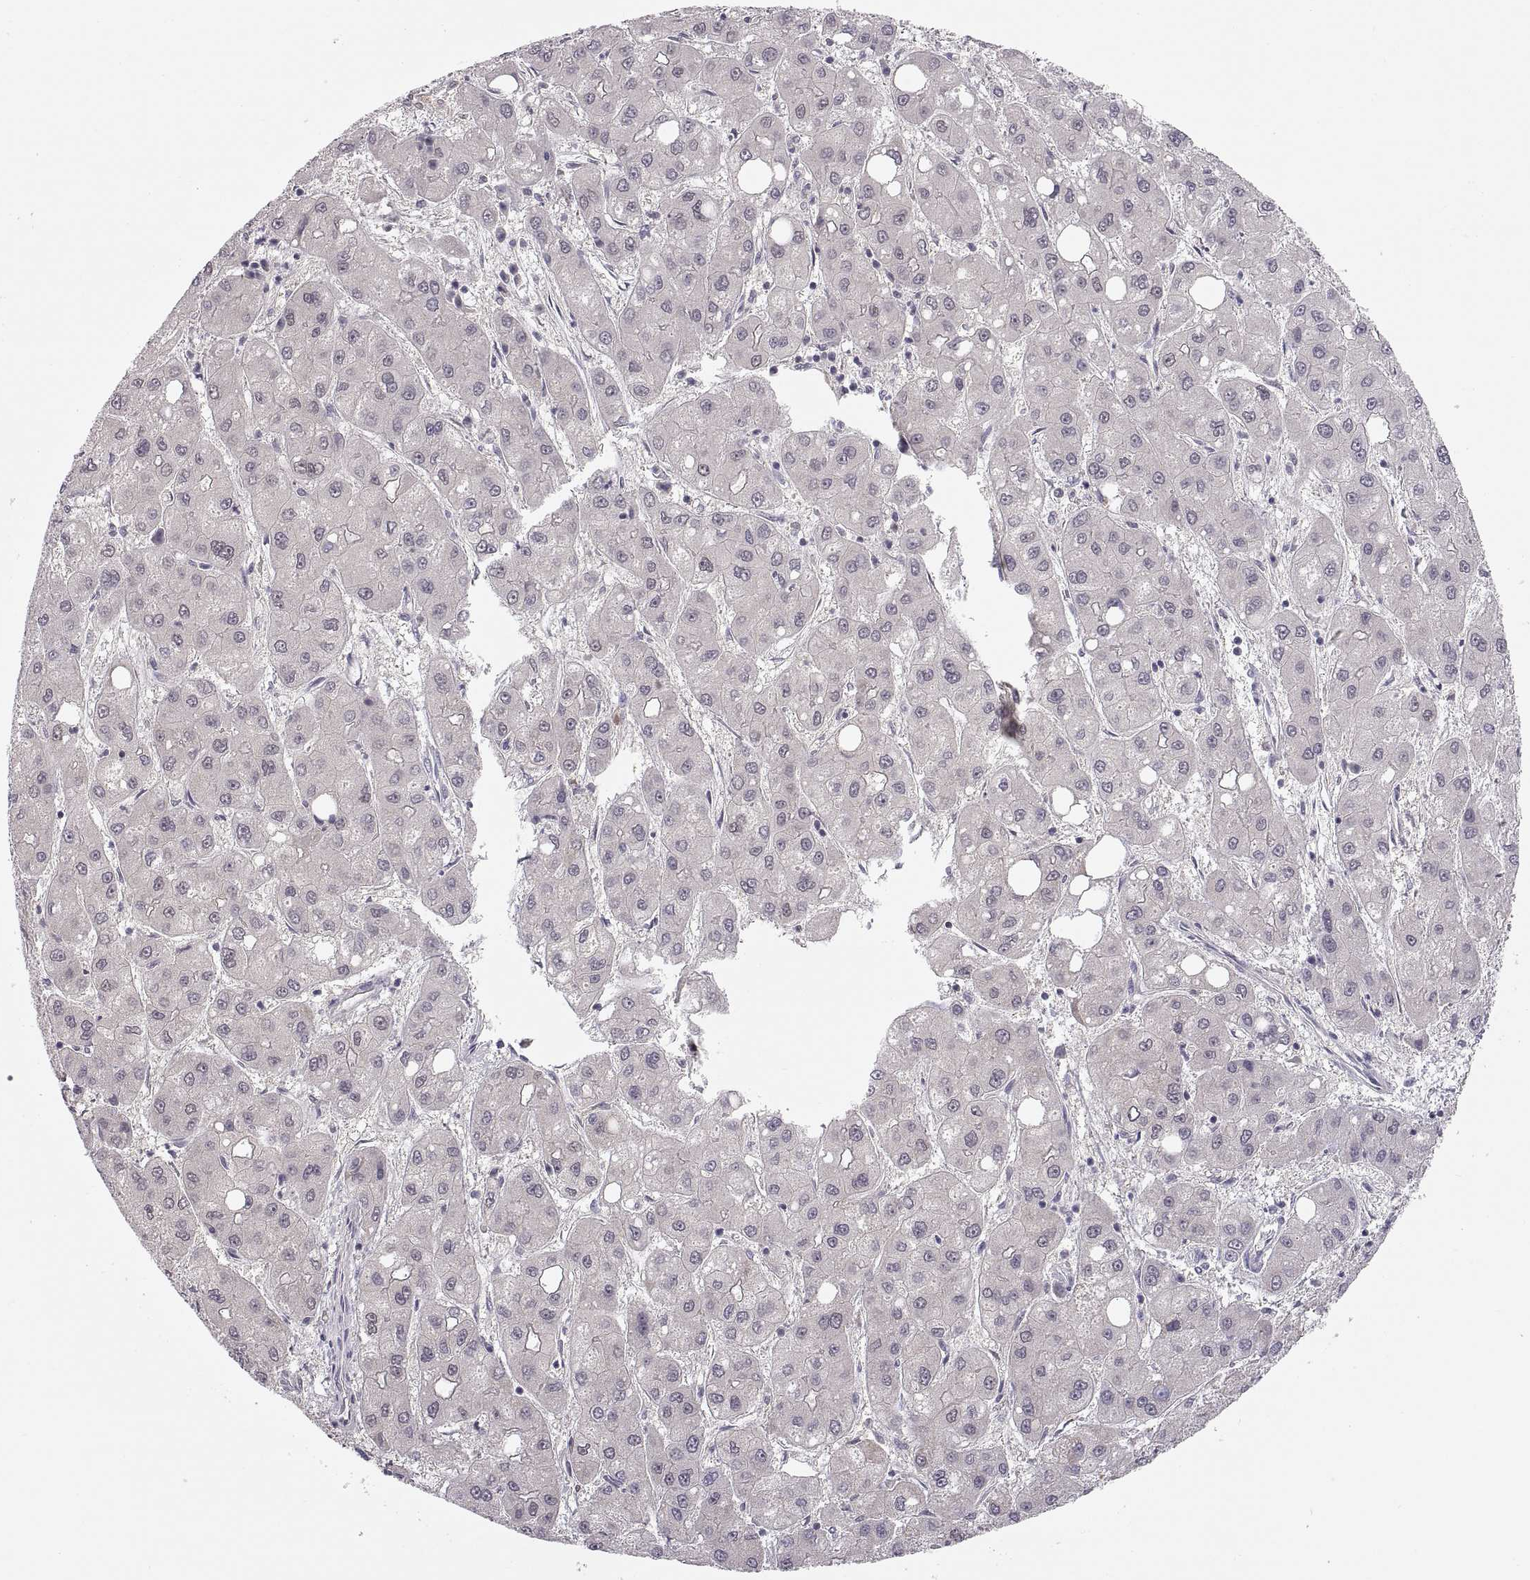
{"staining": {"intensity": "negative", "quantity": "none", "location": "none"}, "tissue": "liver cancer", "cell_type": "Tumor cells", "image_type": "cancer", "snomed": [{"axis": "morphology", "description": "Carcinoma, Hepatocellular, NOS"}, {"axis": "topography", "description": "Liver"}], "caption": "Tumor cells show no significant staining in liver cancer.", "gene": "COL9A3", "patient": {"sex": "male", "age": 73}}